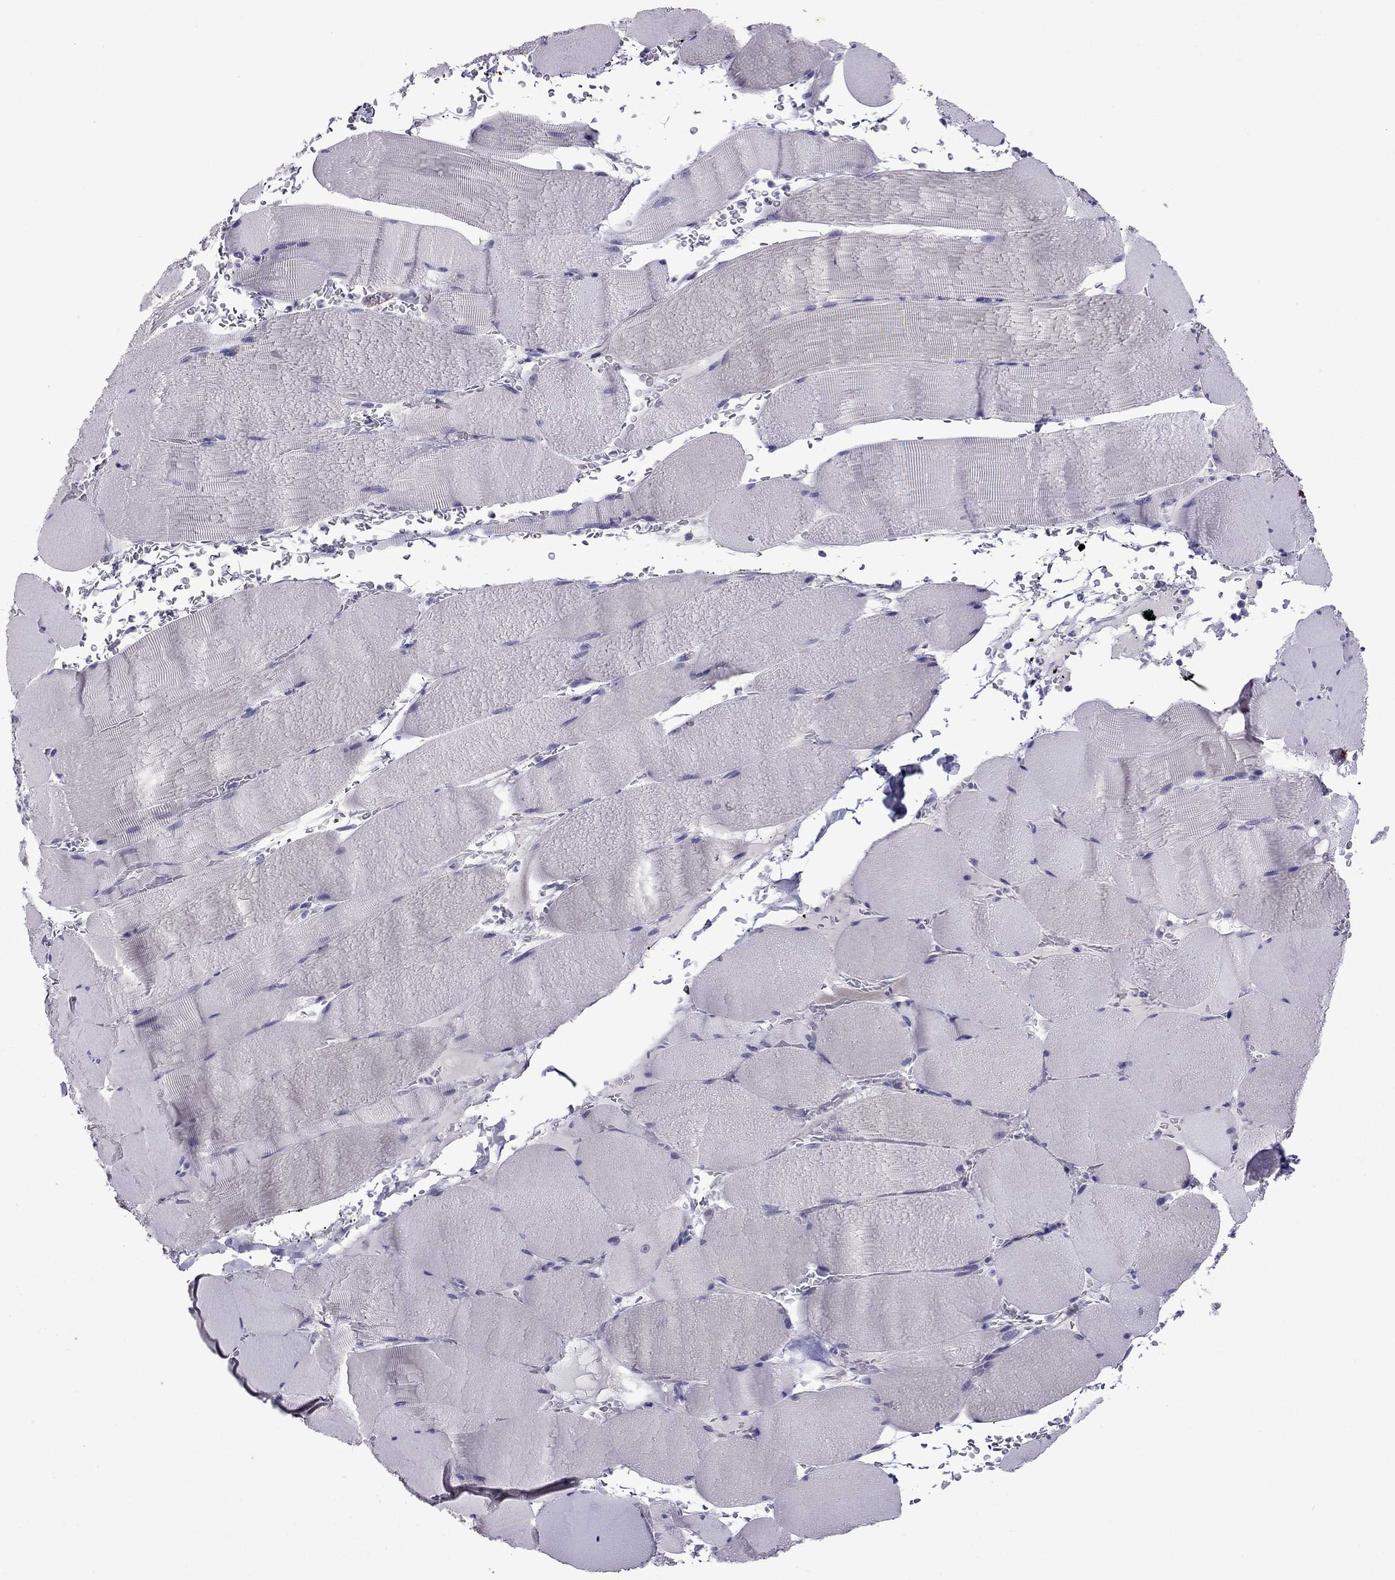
{"staining": {"intensity": "negative", "quantity": "none", "location": "none"}, "tissue": "skeletal muscle", "cell_type": "Myocytes", "image_type": "normal", "snomed": [{"axis": "morphology", "description": "Normal tissue, NOS"}, {"axis": "topography", "description": "Skeletal muscle"}], "caption": "This is an immunohistochemistry (IHC) image of benign human skeletal muscle. There is no staining in myocytes.", "gene": "CHRNA5", "patient": {"sex": "male", "age": 56}}